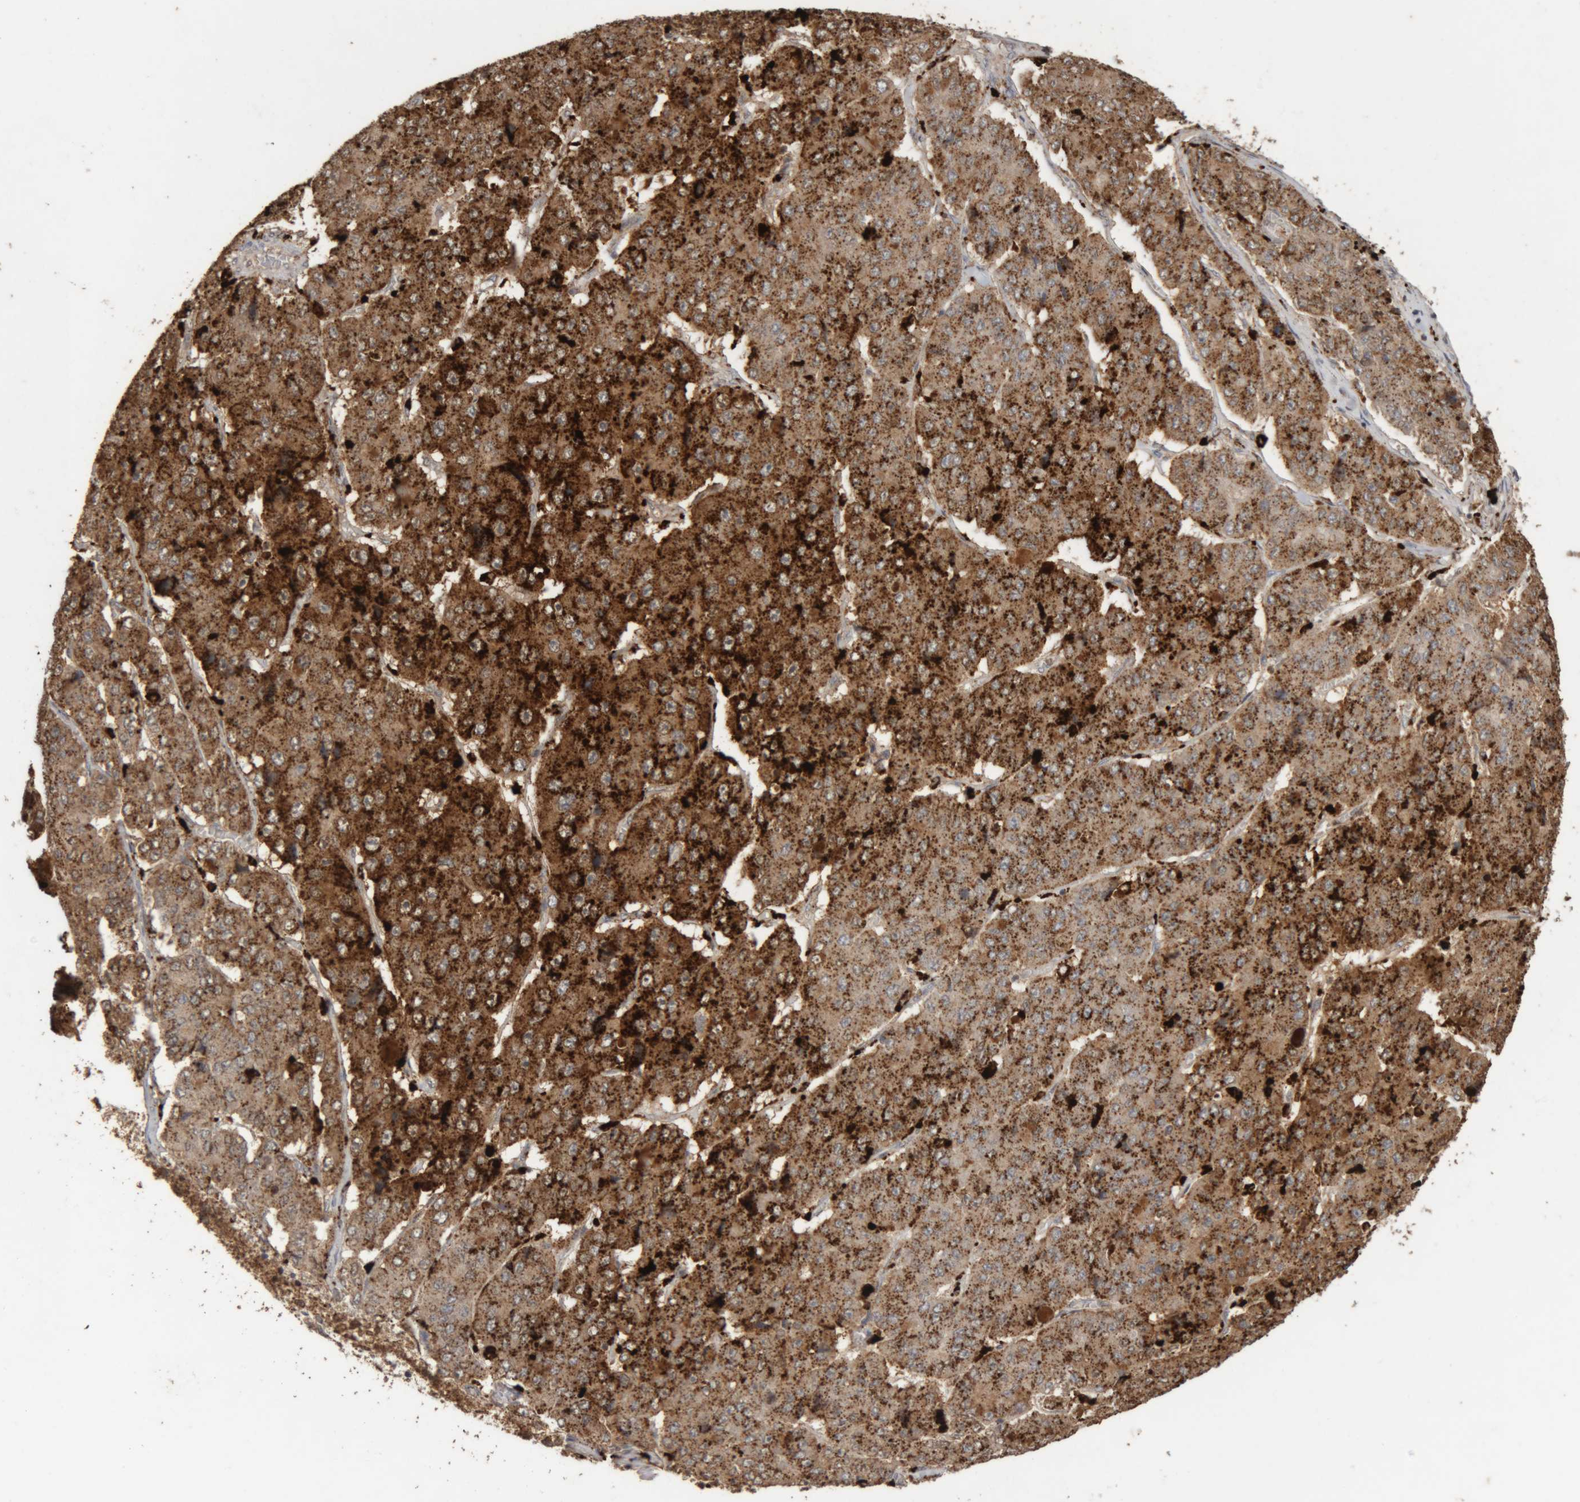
{"staining": {"intensity": "strong", "quantity": ">75%", "location": "cytoplasmic/membranous"}, "tissue": "pancreatic cancer", "cell_type": "Tumor cells", "image_type": "cancer", "snomed": [{"axis": "morphology", "description": "Adenocarcinoma, NOS"}, {"axis": "topography", "description": "Pancreas"}], "caption": "High-magnification brightfield microscopy of adenocarcinoma (pancreatic) stained with DAB (brown) and counterstained with hematoxylin (blue). tumor cells exhibit strong cytoplasmic/membranous positivity is seen in about>75% of cells.", "gene": "ARSA", "patient": {"sex": "male", "age": 50}}